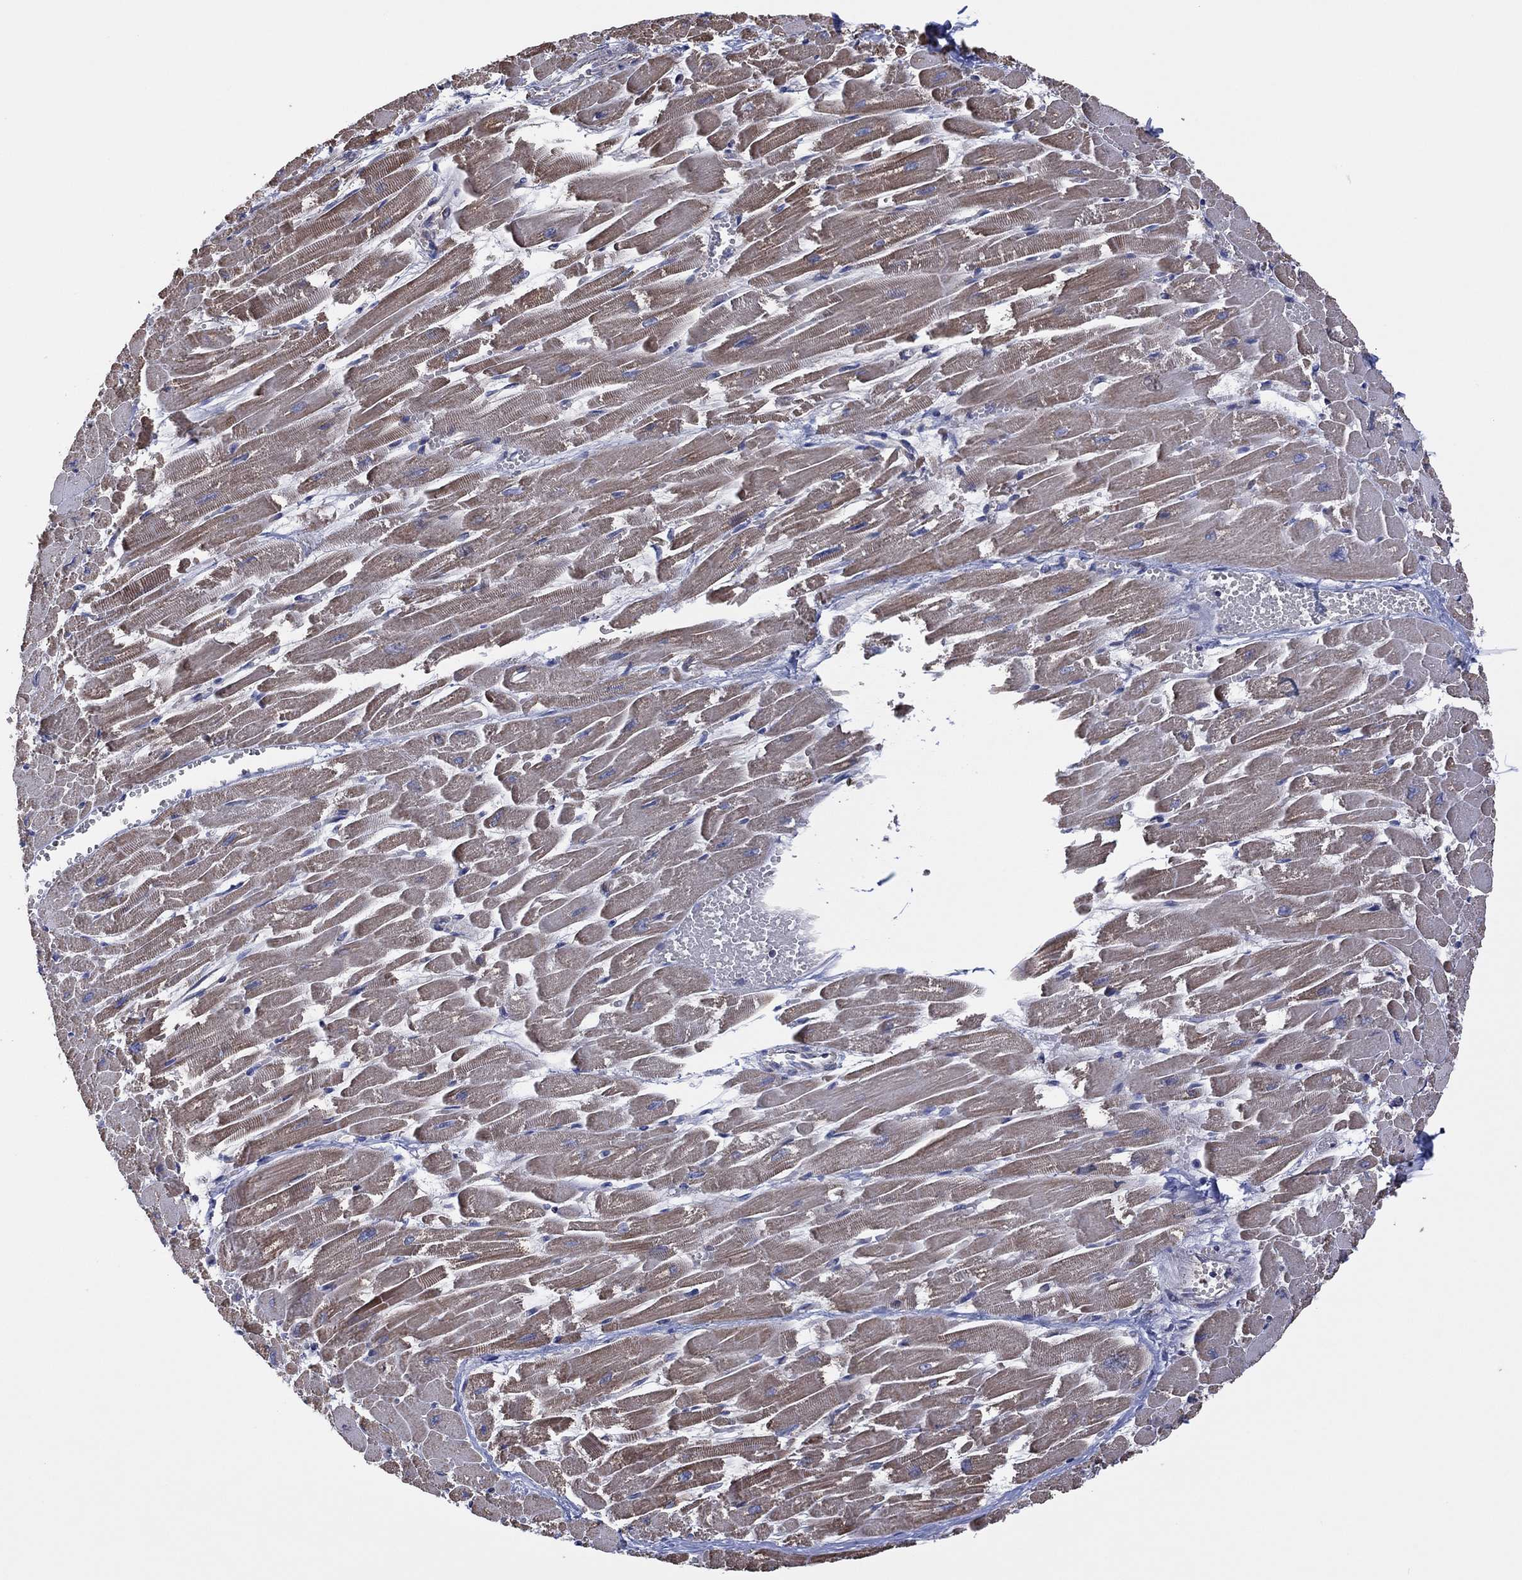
{"staining": {"intensity": "weak", "quantity": "<25%", "location": "cytoplasmic/membranous"}, "tissue": "heart muscle", "cell_type": "Cardiomyocytes", "image_type": "normal", "snomed": [{"axis": "morphology", "description": "Normal tissue, NOS"}, {"axis": "topography", "description": "Heart"}], "caption": "DAB (3,3'-diaminobenzidine) immunohistochemical staining of unremarkable human heart muscle reveals no significant expression in cardiomyocytes.", "gene": "PIDD1", "patient": {"sex": "female", "age": 52}}